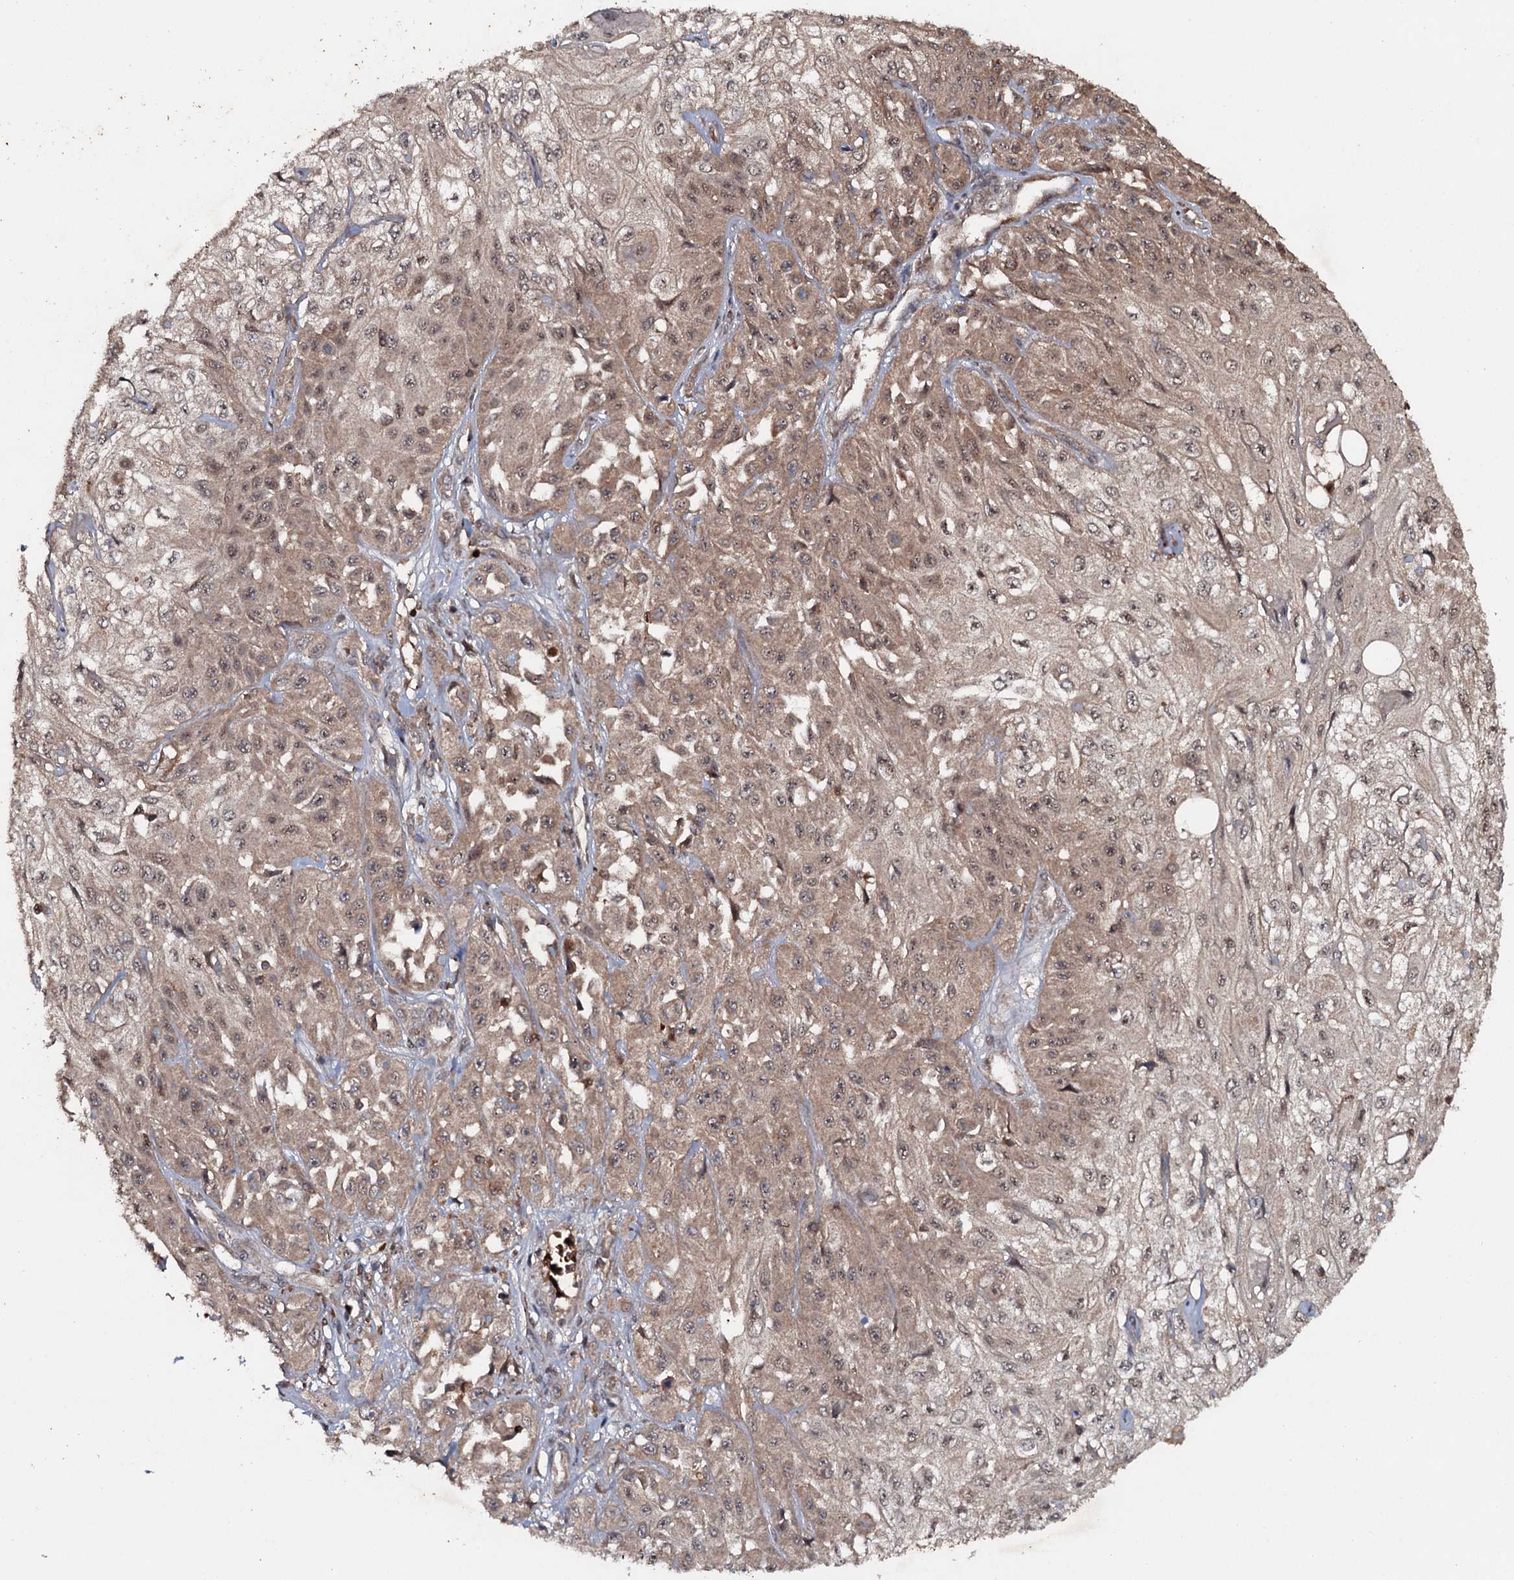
{"staining": {"intensity": "moderate", "quantity": ">75%", "location": "cytoplasmic/membranous,nuclear"}, "tissue": "skin cancer", "cell_type": "Tumor cells", "image_type": "cancer", "snomed": [{"axis": "morphology", "description": "Squamous cell carcinoma, NOS"}, {"axis": "morphology", "description": "Squamous cell carcinoma, metastatic, NOS"}, {"axis": "topography", "description": "Skin"}, {"axis": "topography", "description": "Lymph node"}], "caption": "DAB immunohistochemical staining of human squamous cell carcinoma (skin) displays moderate cytoplasmic/membranous and nuclear protein positivity in about >75% of tumor cells.", "gene": "ADGRG3", "patient": {"sex": "male", "age": 75}}